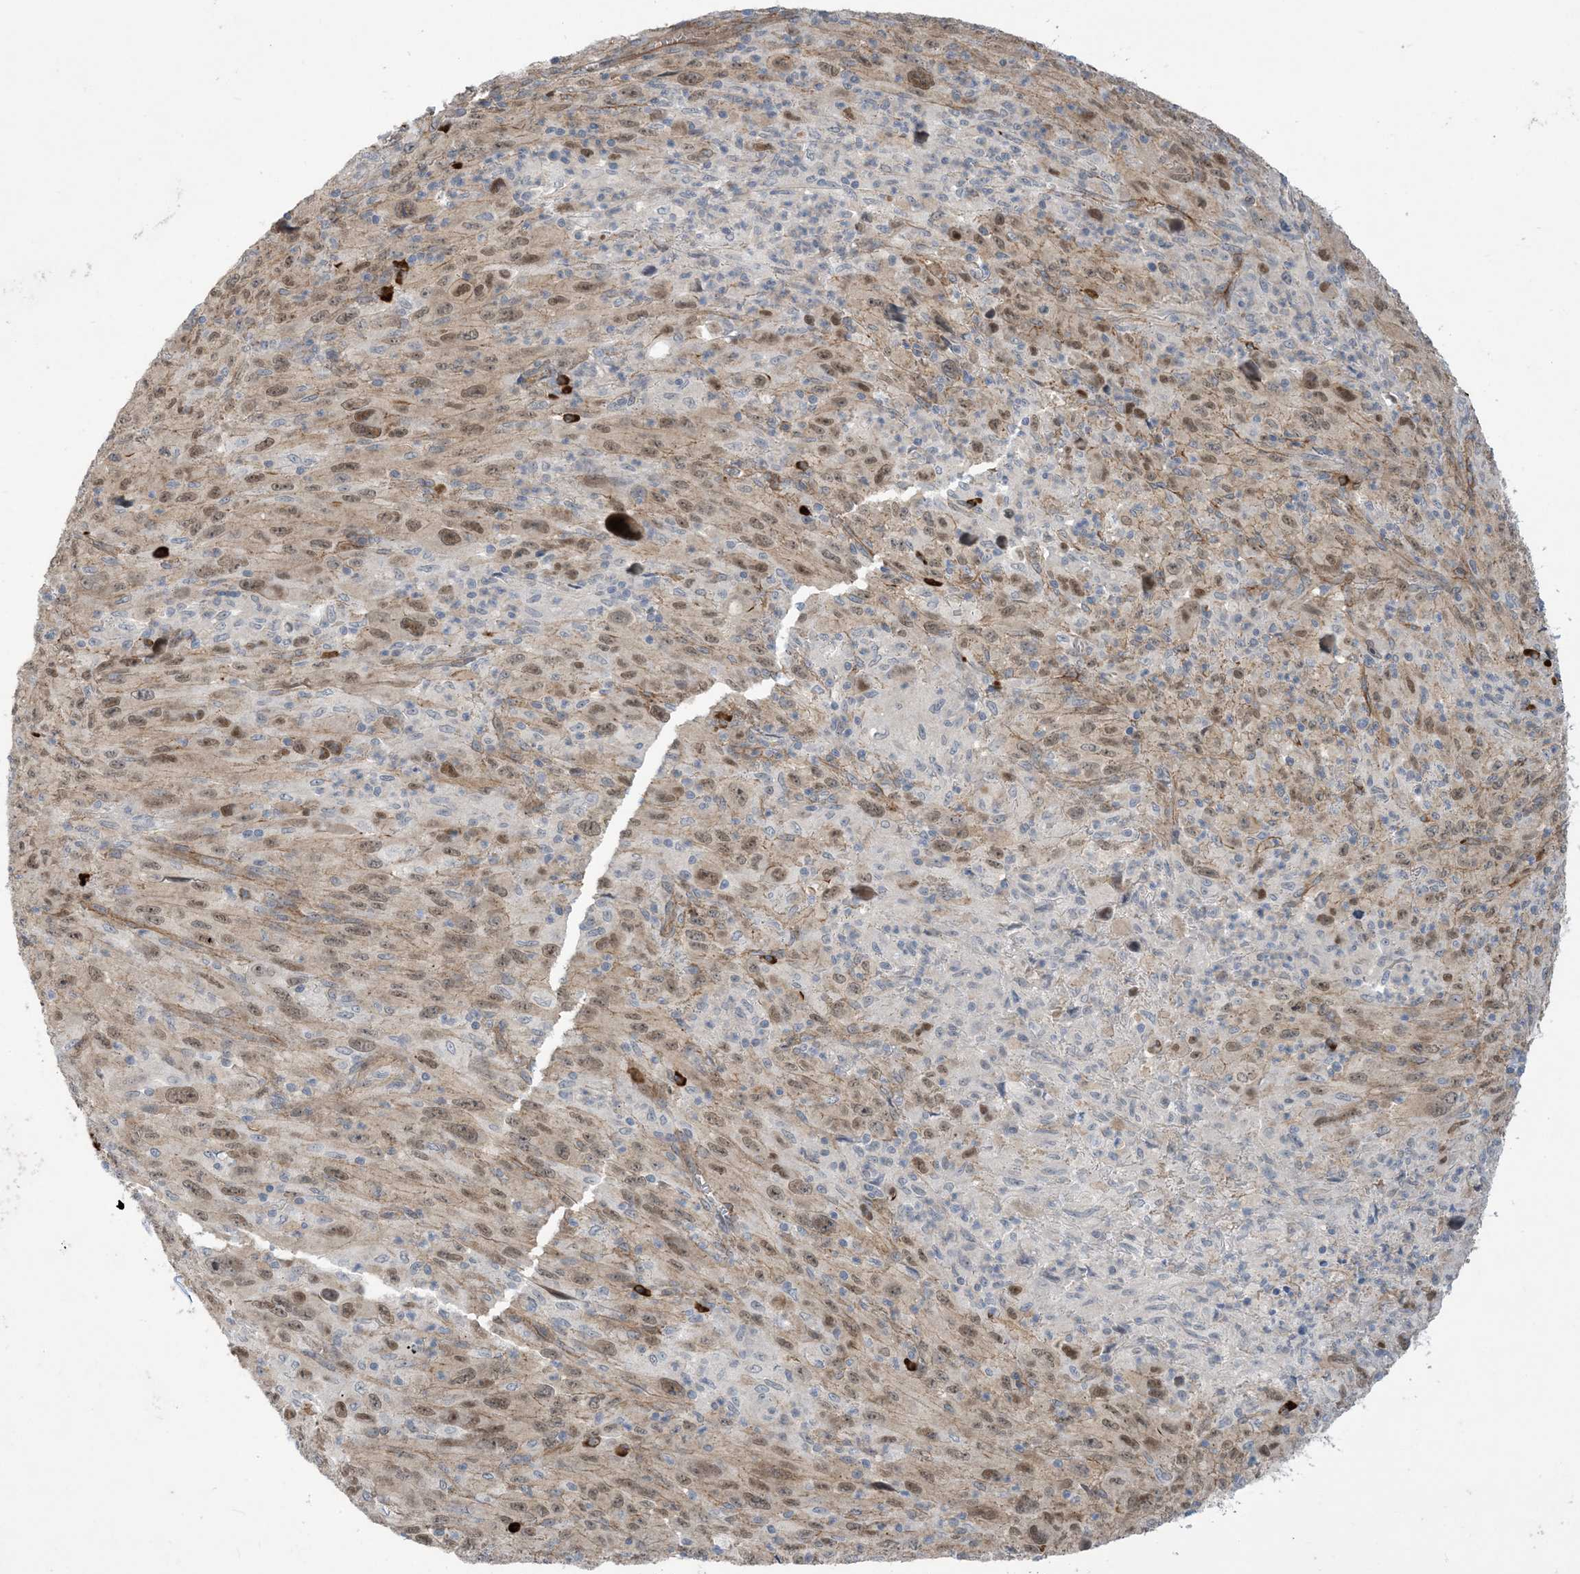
{"staining": {"intensity": "moderate", "quantity": "25%-75%", "location": "cytoplasmic/membranous,nuclear"}, "tissue": "melanoma", "cell_type": "Tumor cells", "image_type": "cancer", "snomed": [{"axis": "morphology", "description": "Malignant melanoma, Metastatic site"}, {"axis": "topography", "description": "Skin"}], "caption": "Immunohistochemistry micrograph of neoplastic tissue: melanoma stained using IHC reveals medium levels of moderate protein expression localized specifically in the cytoplasmic/membranous and nuclear of tumor cells, appearing as a cytoplasmic/membranous and nuclear brown color.", "gene": "AOC1", "patient": {"sex": "female", "age": 56}}